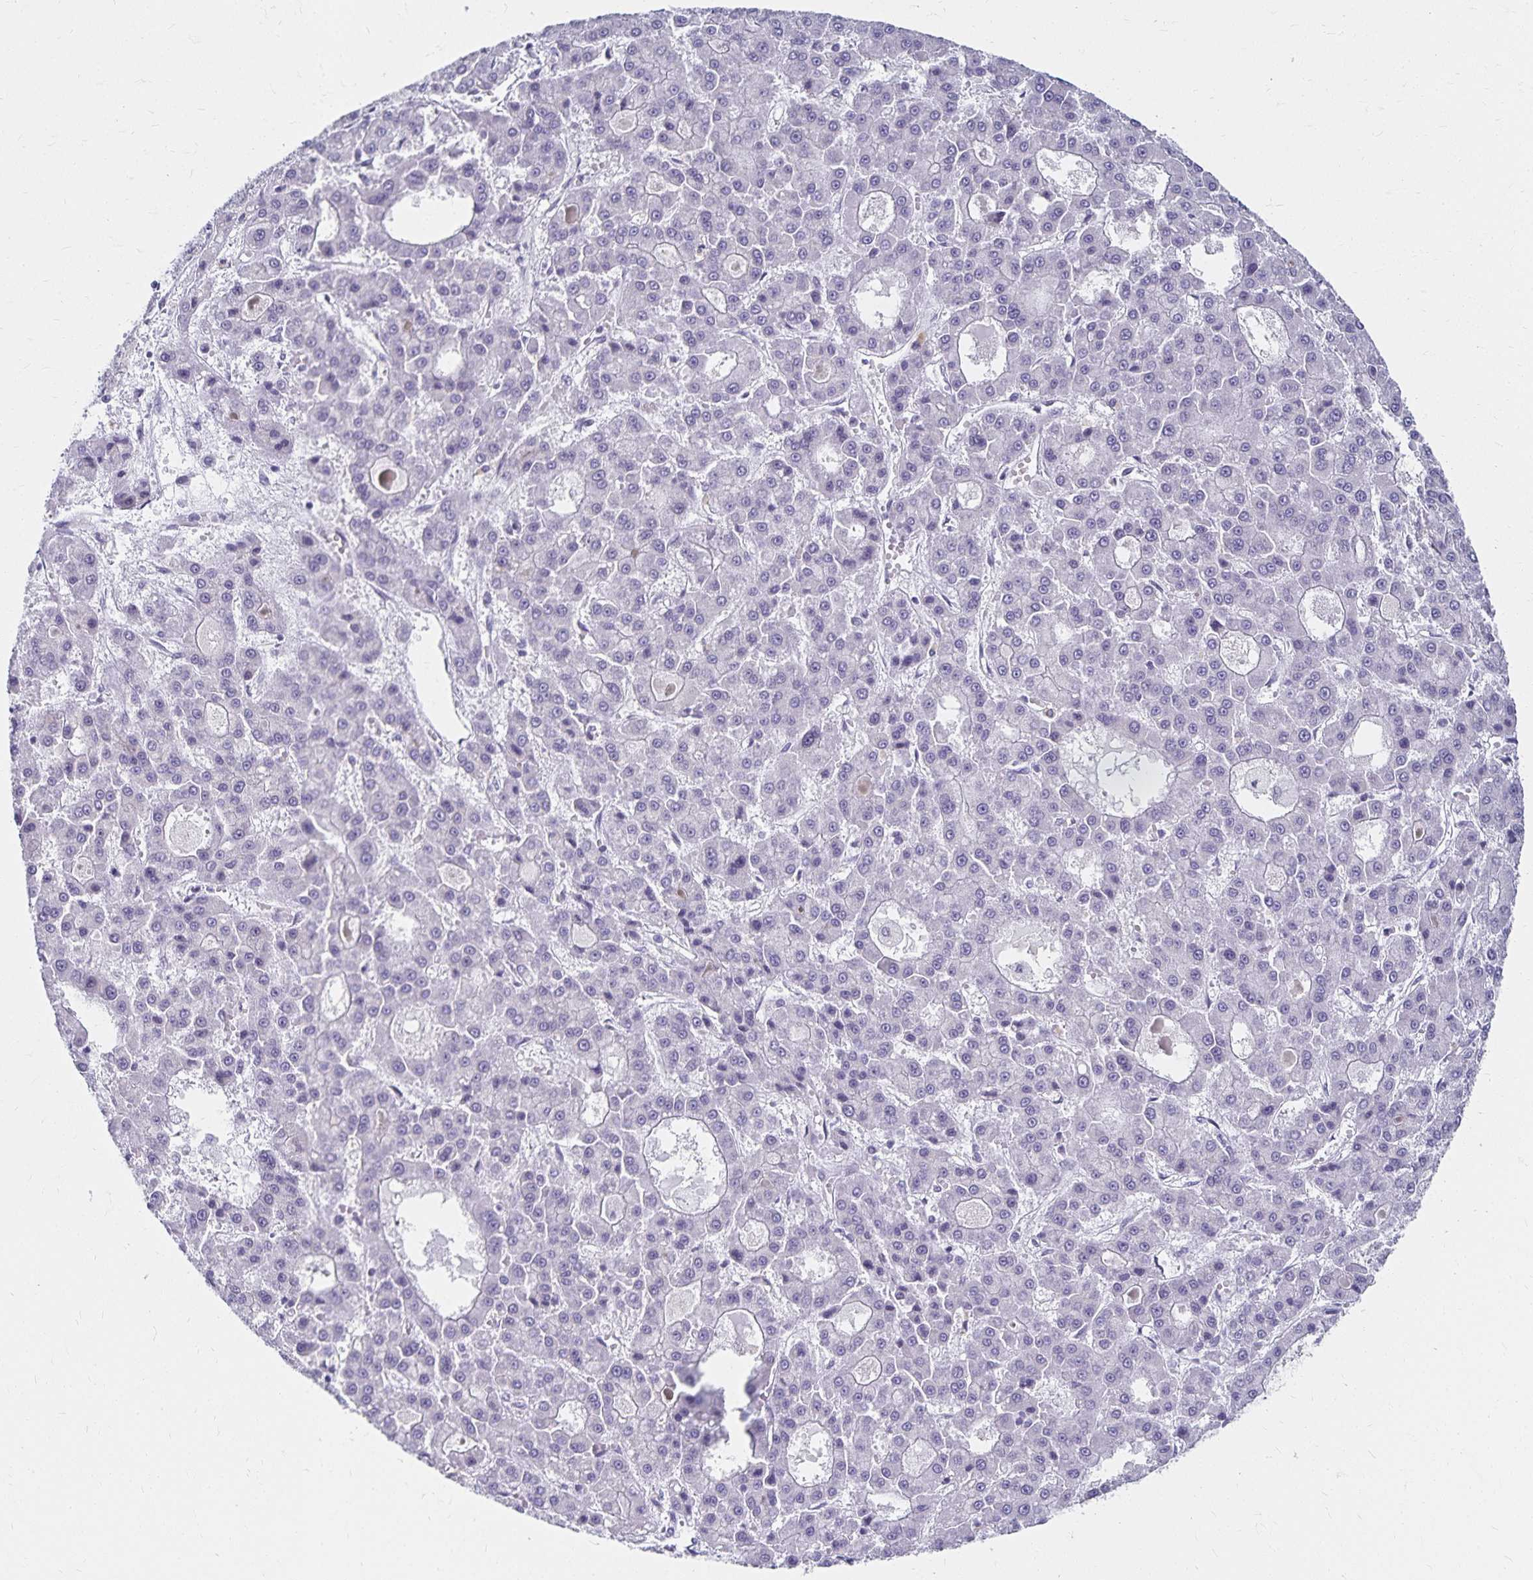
{"staining": {"intensity": "negative", "quantity": "none", "location": "none"}, "tissue": "liver cancer", "cell_type": "Tumor cells", "image_type": "cancer", "snomed": [{"axis": "morphology", "description": "Carcinoma, Hepatocellular, NOS"}, {"axis": "topography", "description": "Liver"}], "caption": "Immunohistochemistry image of human liver hepatocellular carcinoma stained for a protein (brown), which shows no staining in tumor cells.", "gene": "C20orf85", "patient": {"sex": "male", "age": 70}}